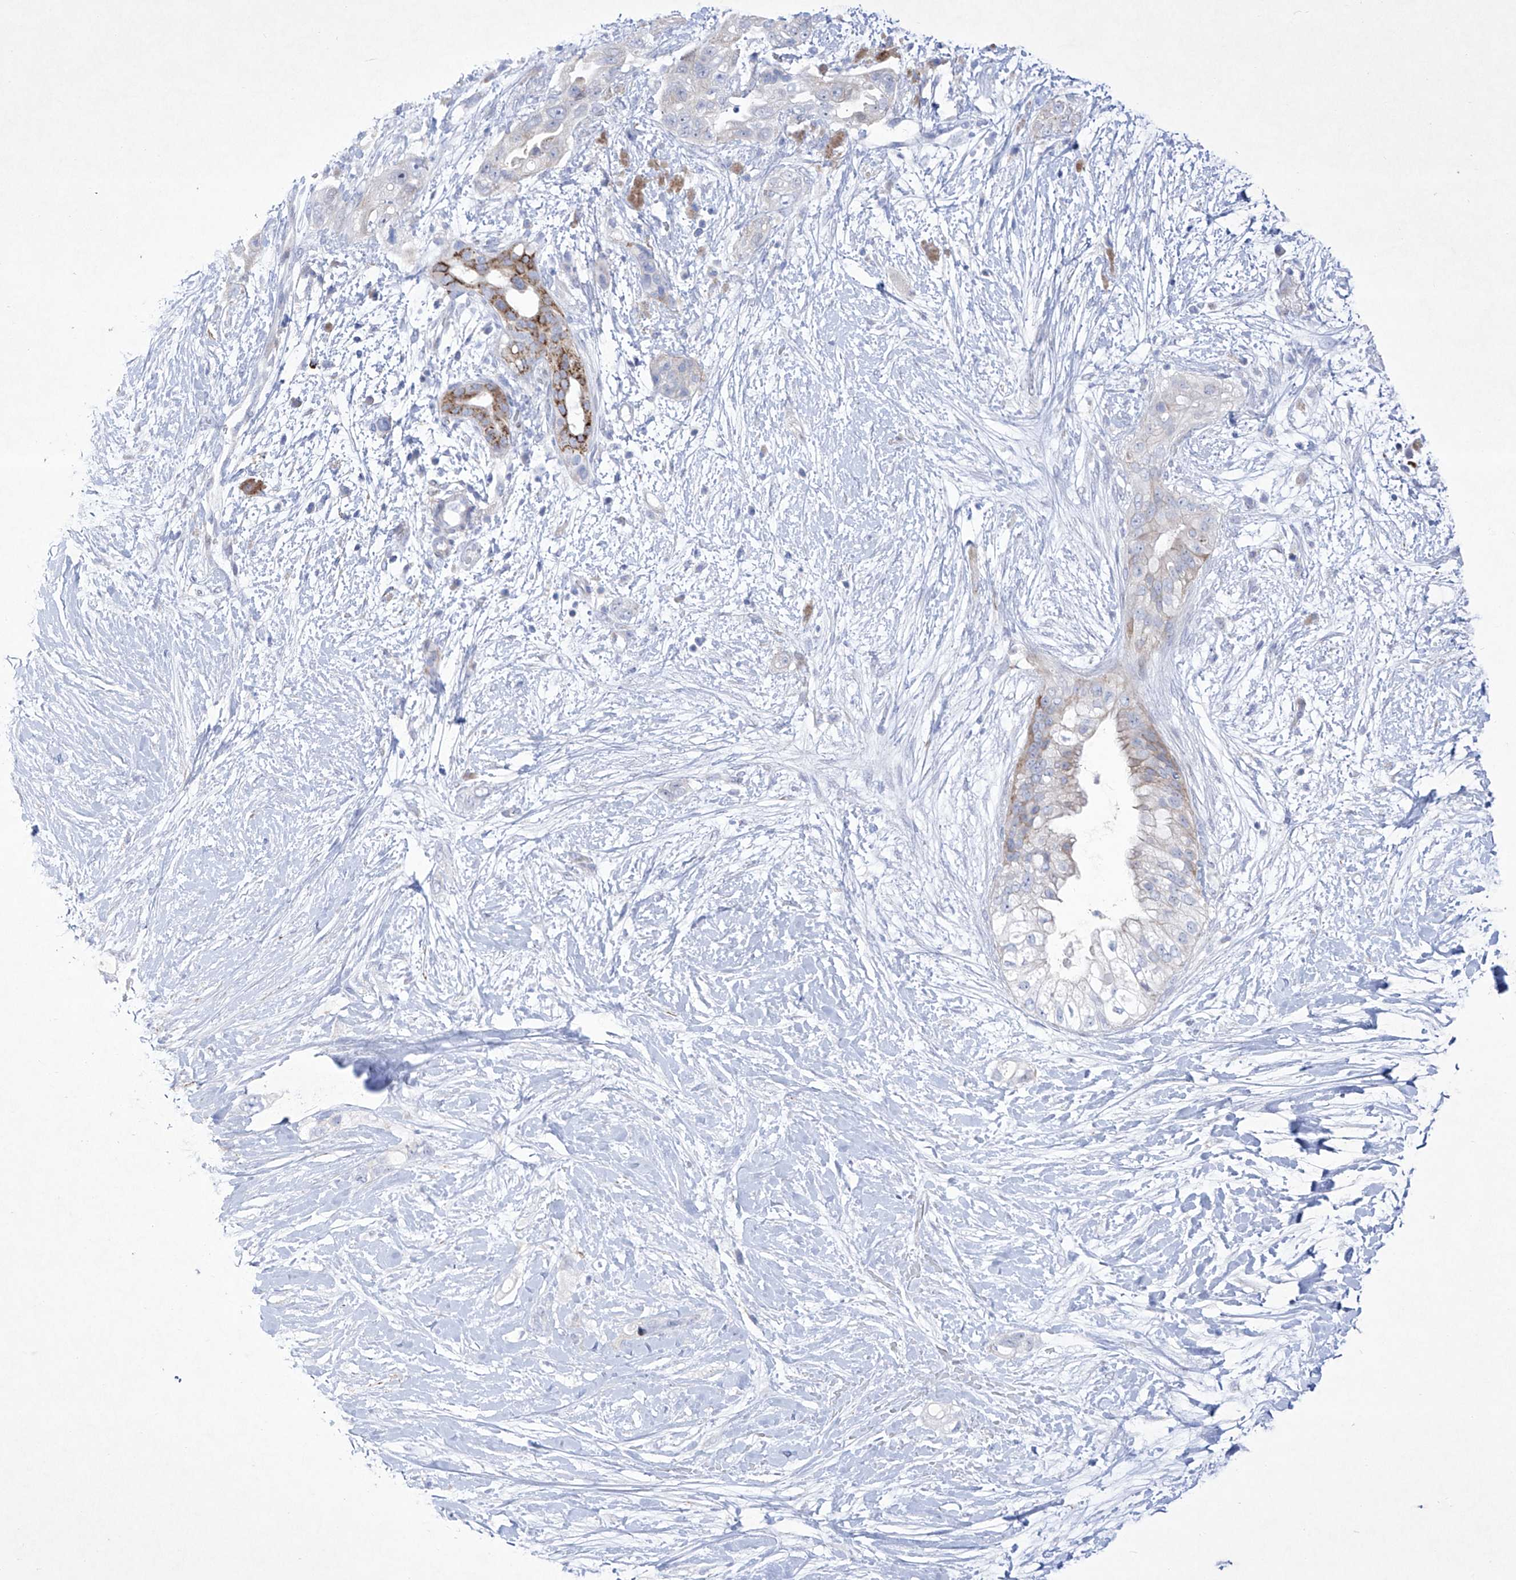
{"staining": {"intensity": "moderate", "quantity": "<25%", "location": "cytoplasmic/membranous"}, "tissue": "pancreatic cancer", "cell_type": "Tumor cells", "image_type": "cancer", "snomed": [{"axis": "morphology", "description": "Adenocarcinoma, NOS"}, {"axis": "topography", "description": "Pancreas"}], "caption": "Protein staining reveals moderate cytoplasmic/membranous staining in approximately <25% of tumor cells in pancreatic cancer.", "gene": "C1orf87", "patient": {"sex": "male", "age": 53}}